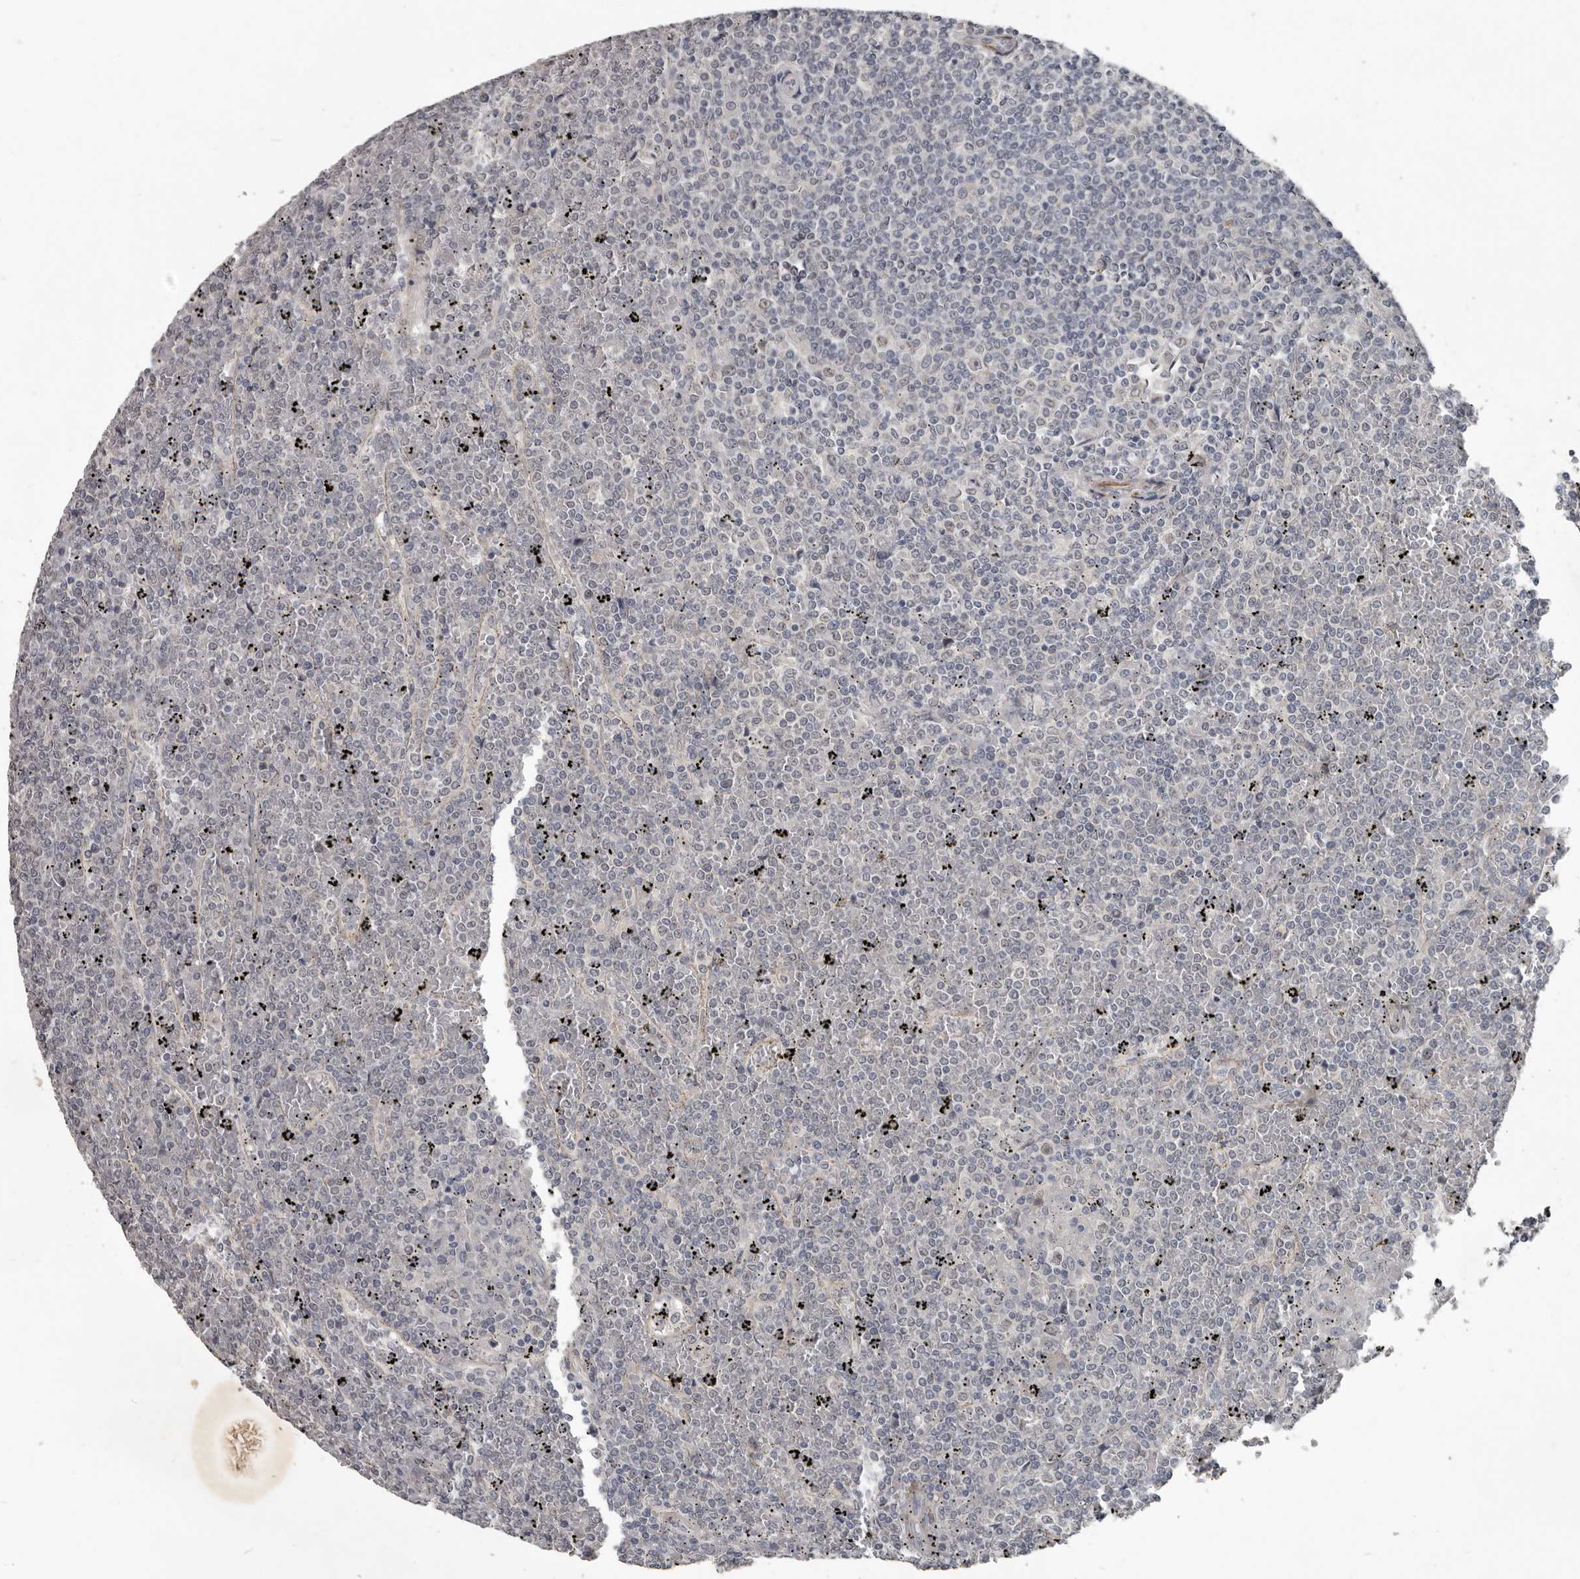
{"staining": {"intensity": "negative", "quantity": "none", "location": "none"}, "tissue": "lymphoma", "cell_type": "Tumor cells", "image_type": "cancer", "snomed": [{"axis": "morphology", "description": "Malignant lymphoma, non-Hodgkin's type, Low grade"}, {"axis": "topography", "description": "Spleen"}], "caption": "Human low-grade malignant lymphoma, non-Hodgkin's type stained for a protein using immunohistochemistry (IHC) exhibits no positivity in tumor cells.", "gene": "C1orf216", "patient": {"sex": "female", "age": 19}}